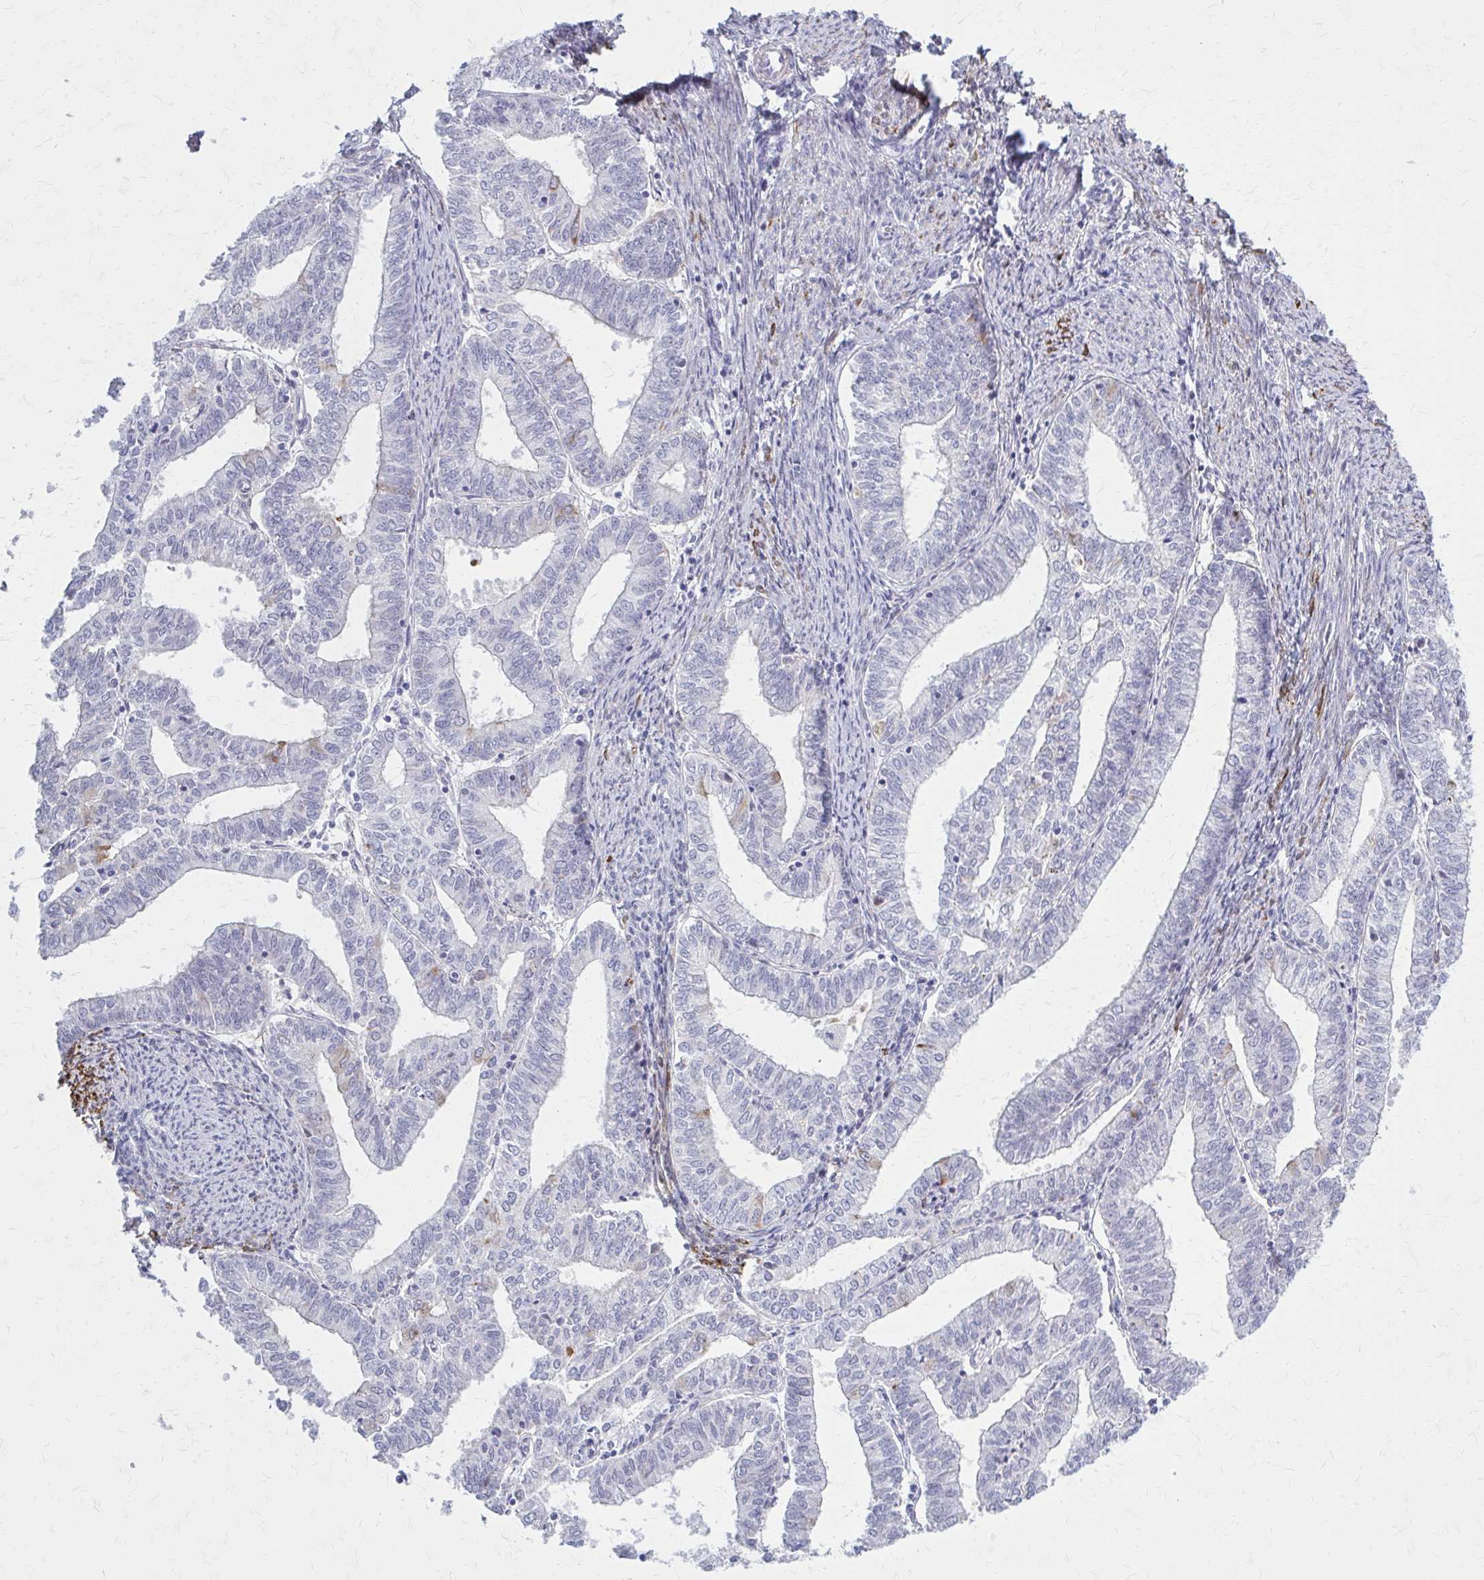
{"staining": {"intensity": "weak", "quantity": "<25%", "location": "cytoplasmic/membranous"}, "tissue": "endometrial cancer", "cell_type": "Tumor cells", "image_type": "cancer", "snomed": [{"axis": "morphology", "description": "Adenocarcinoma, NOS"}, {"axis": "topography", "description": "Endometrium"}], "caption": "The immunohistochemistry (IHC) micrograph has no significant positivity in tumor cells of endometrial cancer tissue.", "gene": "SERPIND1", "patient": {"sex": "female", "age": 61}}